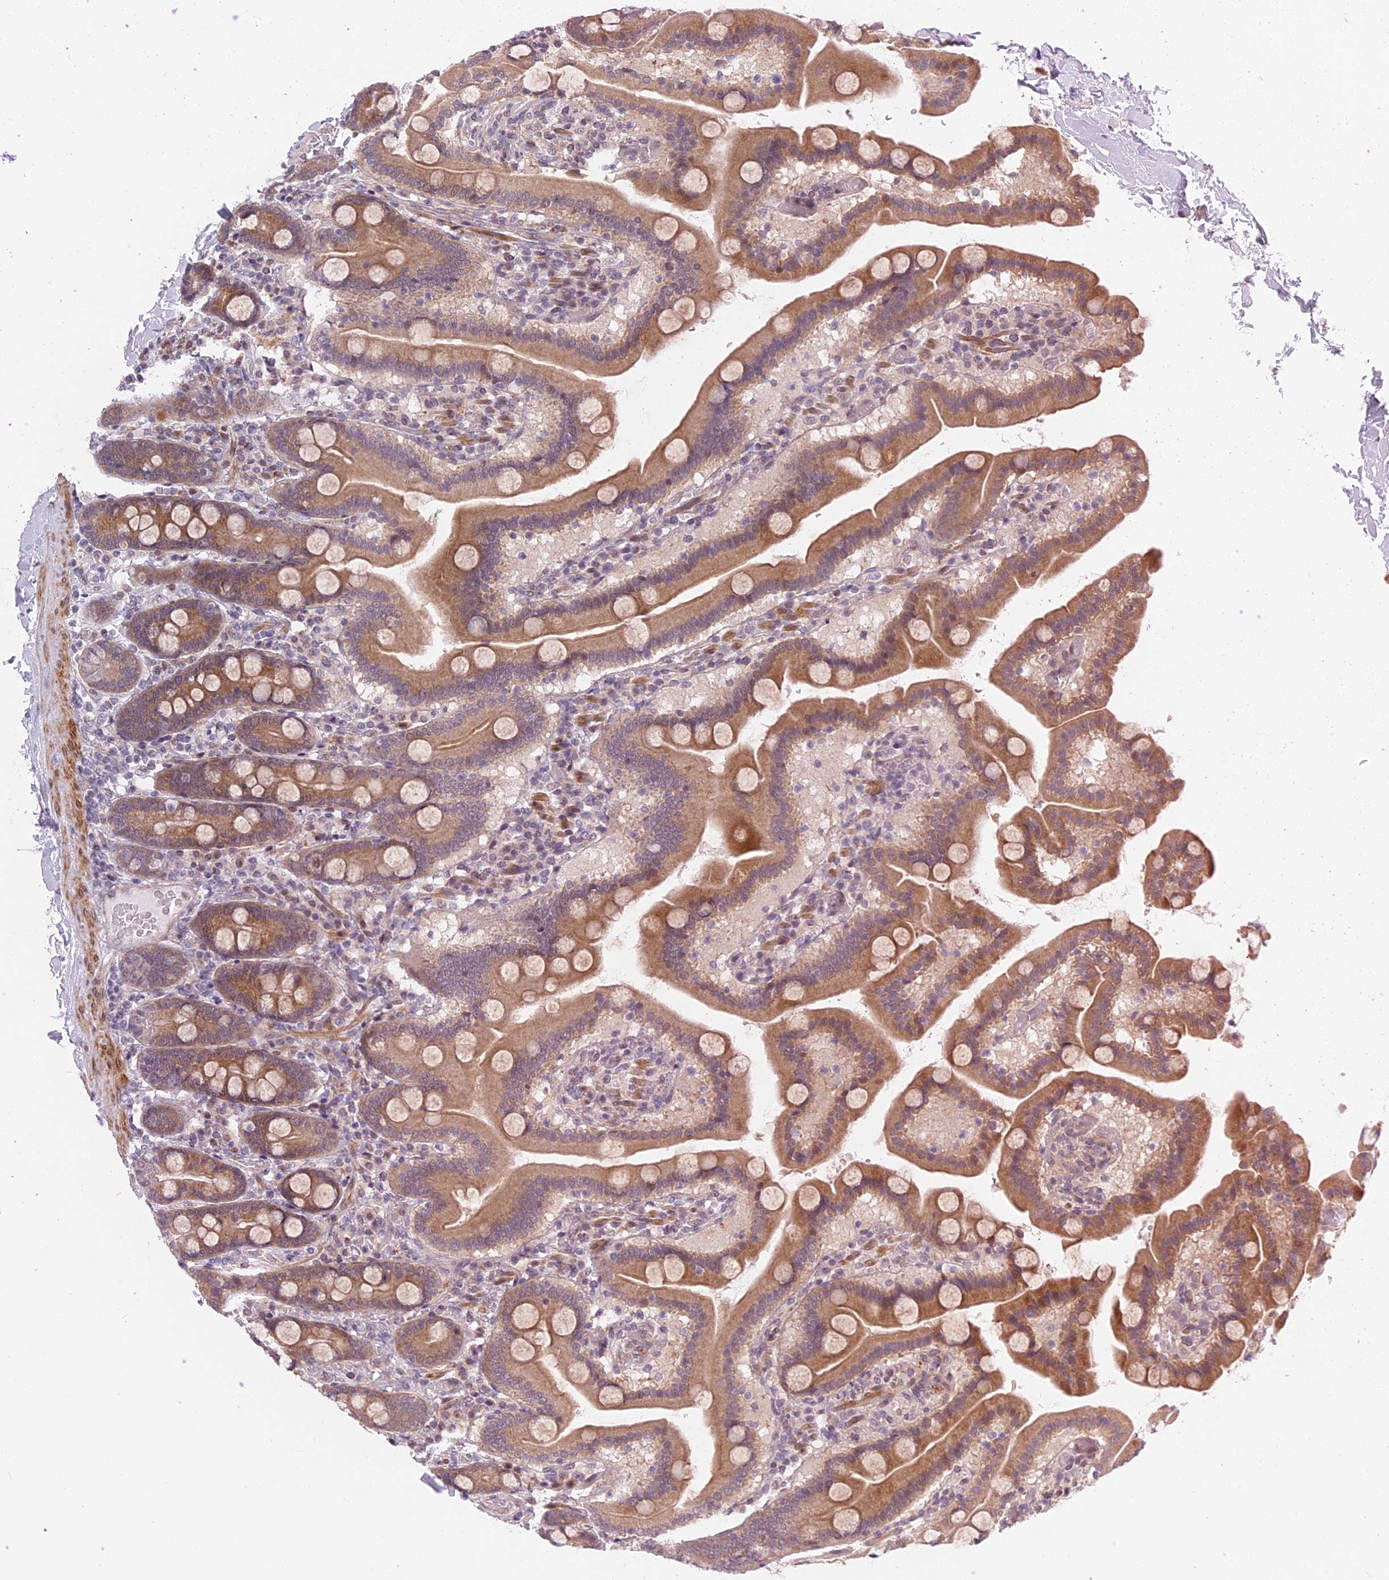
{"staining": {"intensity": "weak", "quantity": ">75%", "location": "cytoplasmic/membranous"}, "tissue": "duodenum", "cell_type": "Glandular cells", "image_type": "normal", "snomed": [{"axis": "morphology", "description": "Normal tissue, NOS"}, {"axis": "topography", "description": "Duodenum"}], "caption": "Immunohistochemical staining of unremarkable duodenum reveals low levels of weak cytoplasmic/membranous positivity in about >75% of glandular cells.", "gene": "MTRF1", "patient": {"sex": "male", "age": 55}}